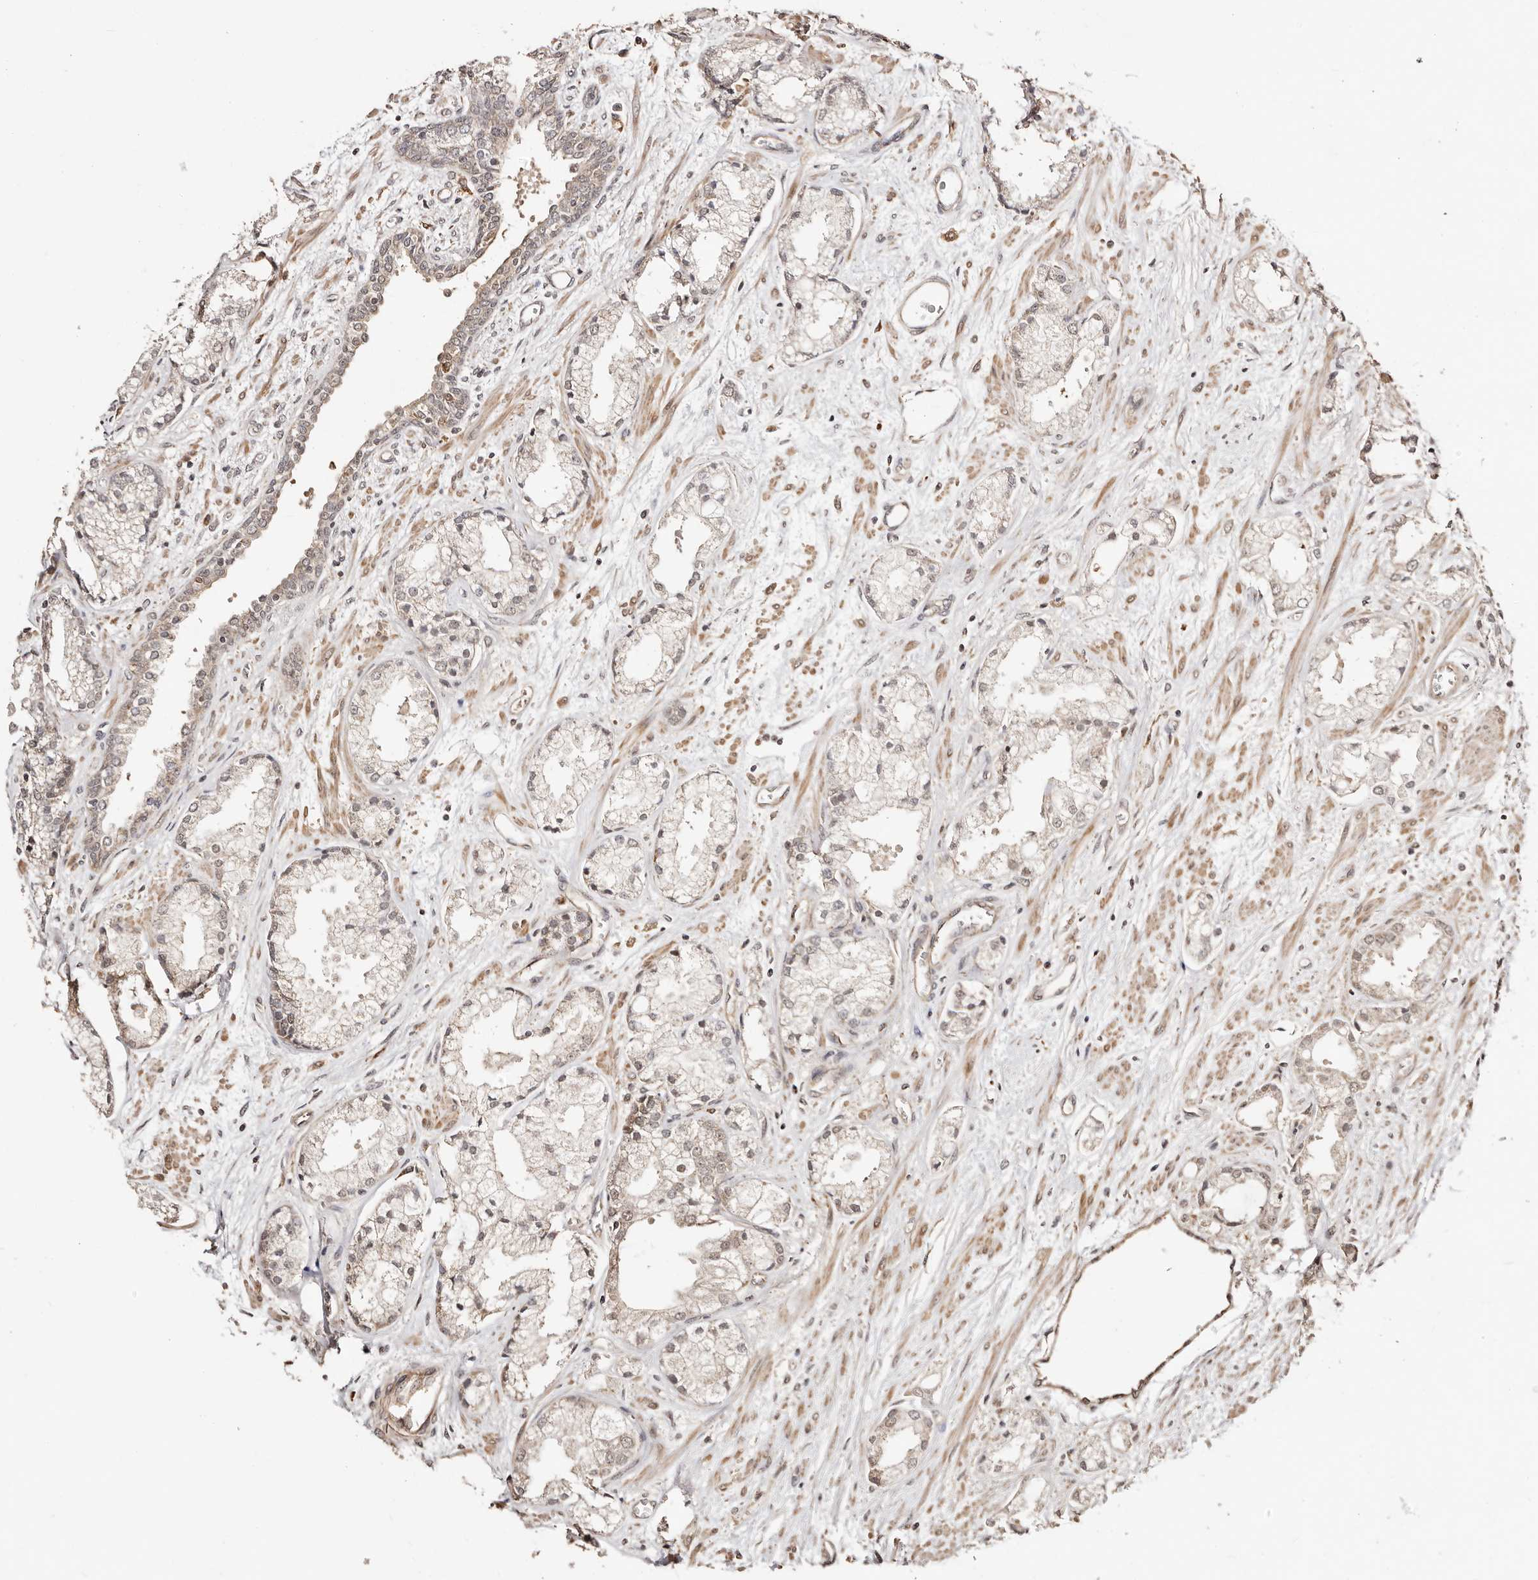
{"staining": {"intensity": "weak", "quantity": "<25%", "location": "cytoplasmic/membranous,nuclear"}, "tissue": "prostate cancer", "cell_type": "Tumor cells", "image_type": "cancer", "snomed": [{"axis": "morphology", "description": "Adenocarcinoma, High grade"}, {"axis": "topography", "description": "Prostate"}], "caption": "This histopathology image is of adenocarcinoma (high-grade) (prostate) stained with immunohistochemistry to label a protein in brown with the nuclei are counter-stained blue. There is no staining in tumor cells.", "gene": "CTNNBL1", "patient": {"sex": "male", "age": 50}}